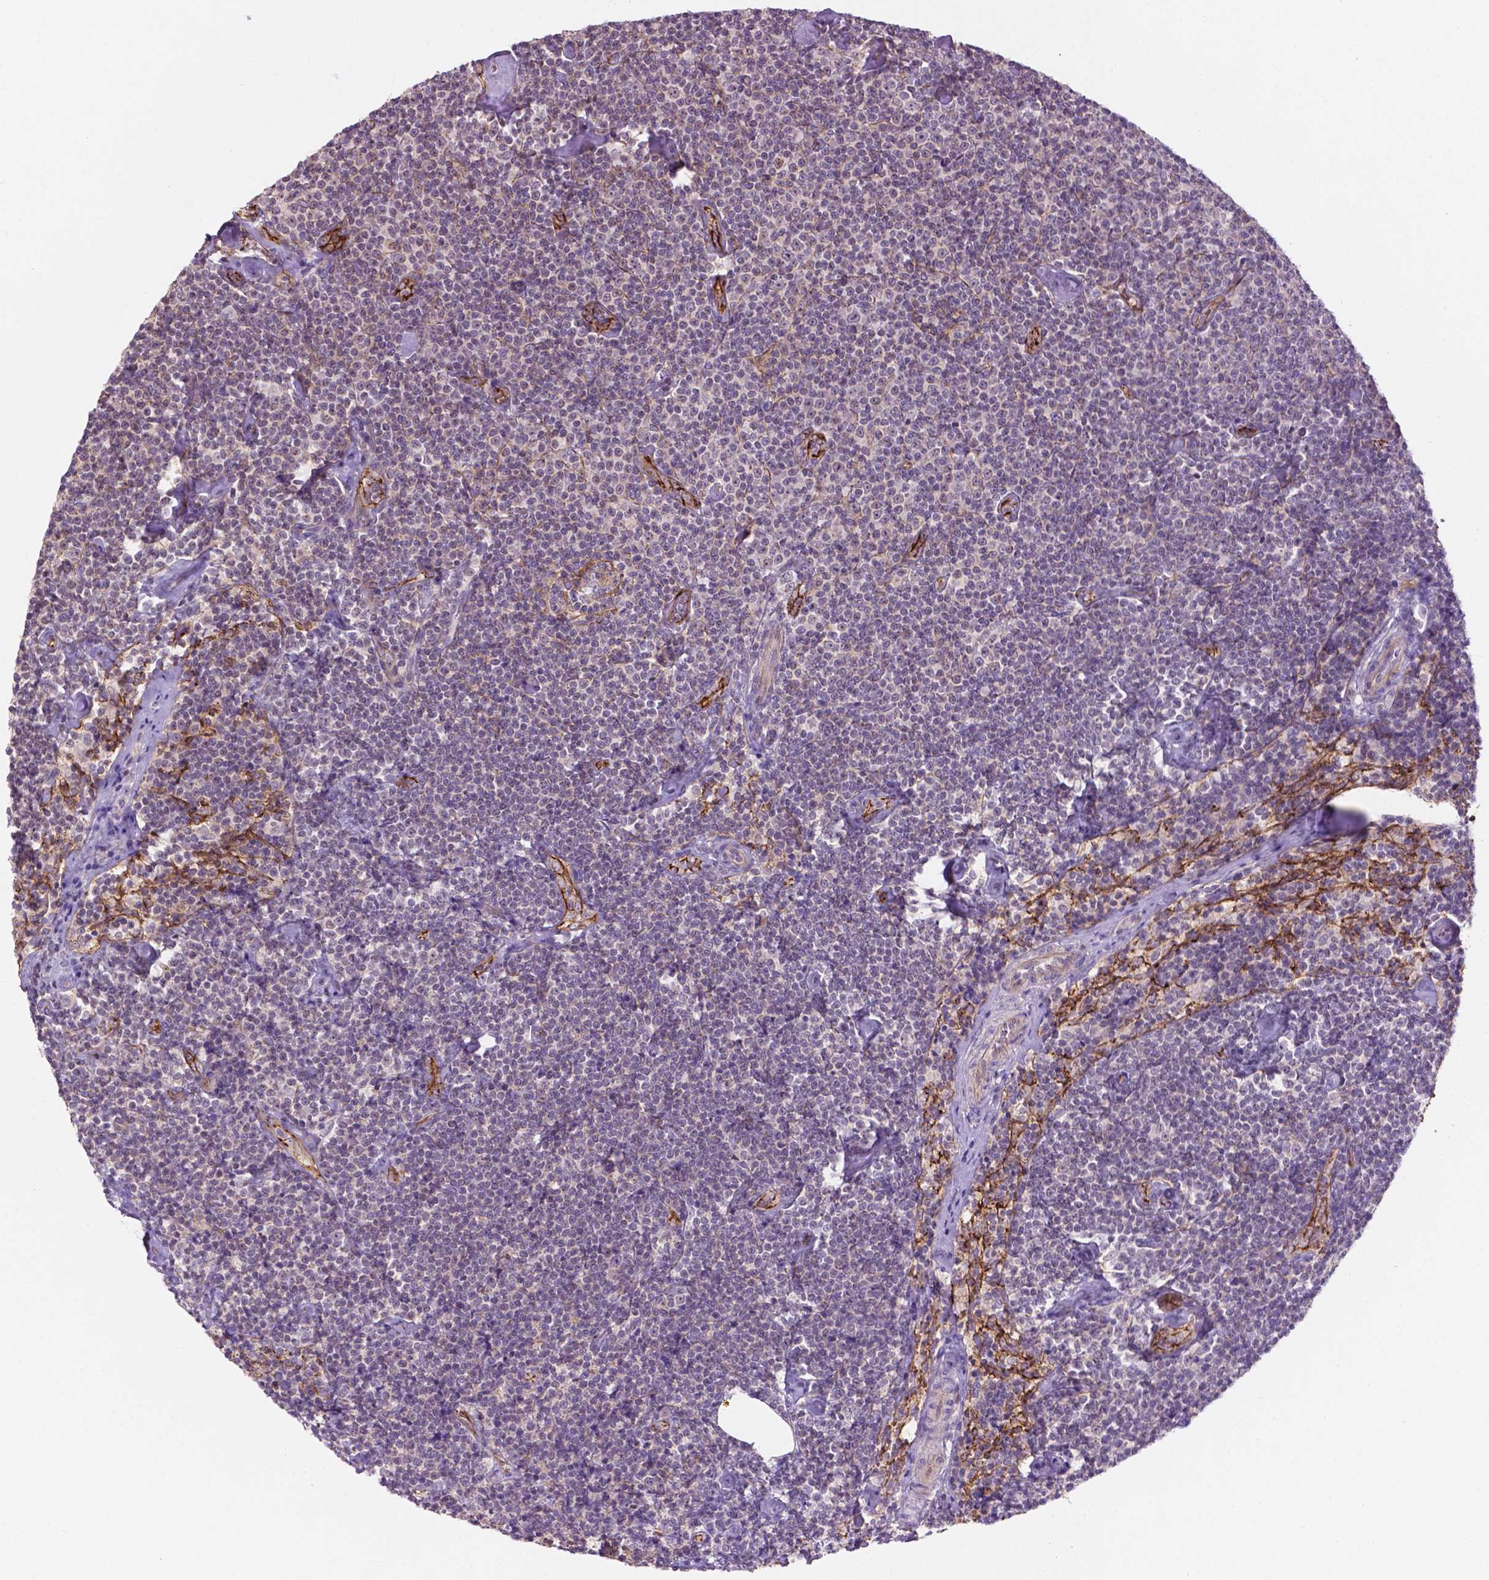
{"staining": {"intensity": "negative", "quantity": "none", "location": "none"}, "tissue": "lymphoma", "cell_type": "Tumor cells", "image_type": "cancer", "snomed": [{"axis": "morphology", "description": "Malignant lymphoma, non-Hodgkin's type, Low grade"}, {"axis": "topography", "description": "Lymph node"}], "caption": "High power microscopy histopathology image of an IHC histopathology image of low-grade malignant lymphoma, non-Hodgkin's type, revealing no significant positivity in tumor cells. The staining was performed using DAB to visualize the protein expression in brown, while the nuclei were stained in blue with hematoxylin (Magnification: 20x).", "gene": "ARL5C", "patient": {"sex": "male", "age": 81}}